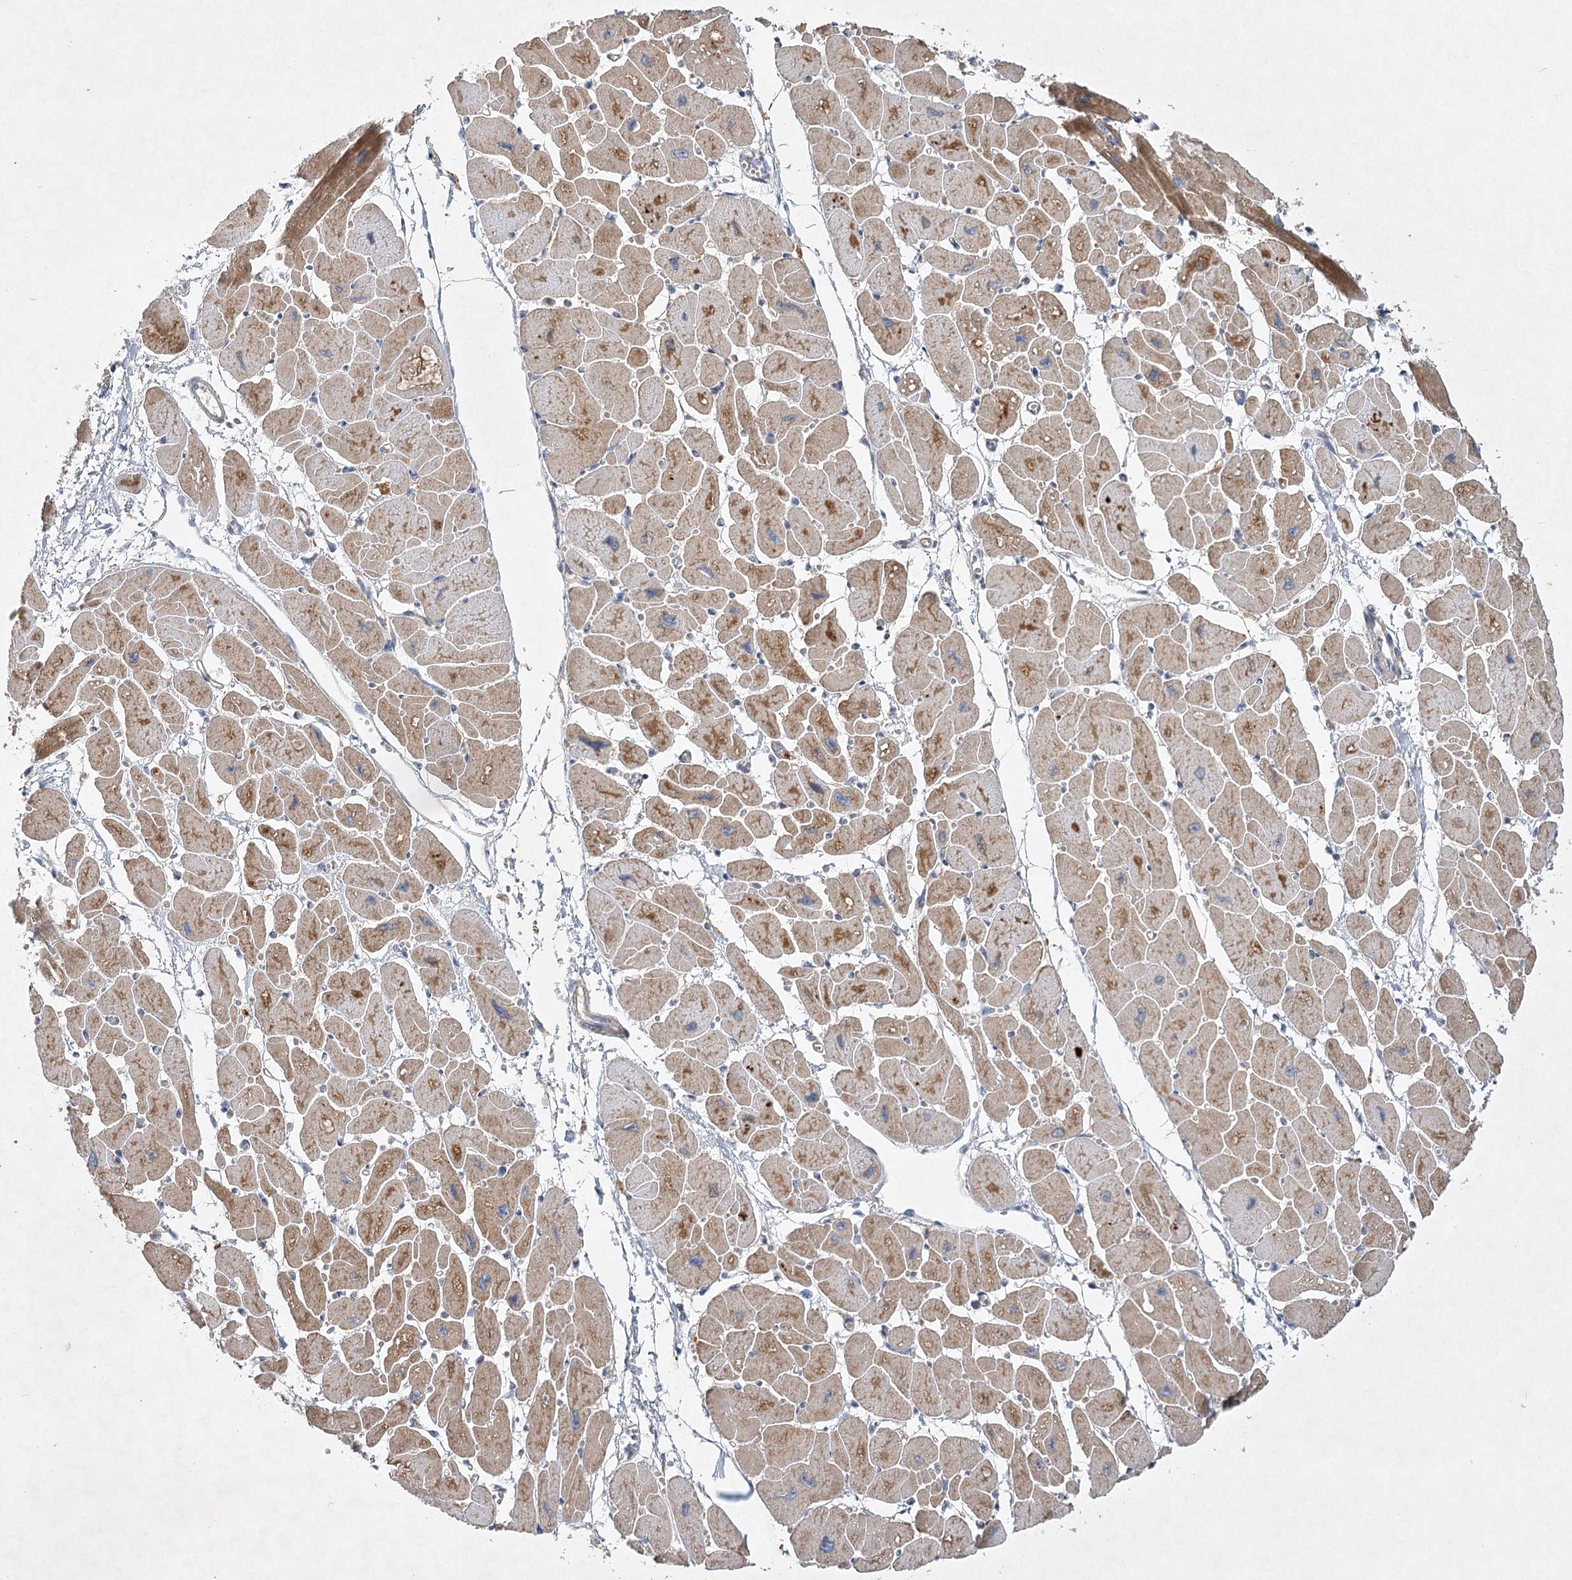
{"staining": {"intensity": "moderate", "quantity": ">75%", "location": "cytoplasmic/membranous"}, "tissue": "heart muscle", "cell_type": "Cardiomyocytes", "image_type": "normal", "snomed": [{"axis": "morphology", "description": "Normal tissue, NOS"}, {"axis": "topography", "description": "Heart"}], "caption": "Human heart muscle stained with a brown dye exhibits moderate cytoplasmic/membranous positive staining in approximately >75% of cardiomyocytes.", "gene": "PYROXD1", "patient": {"sex": "female", "age": 54}}